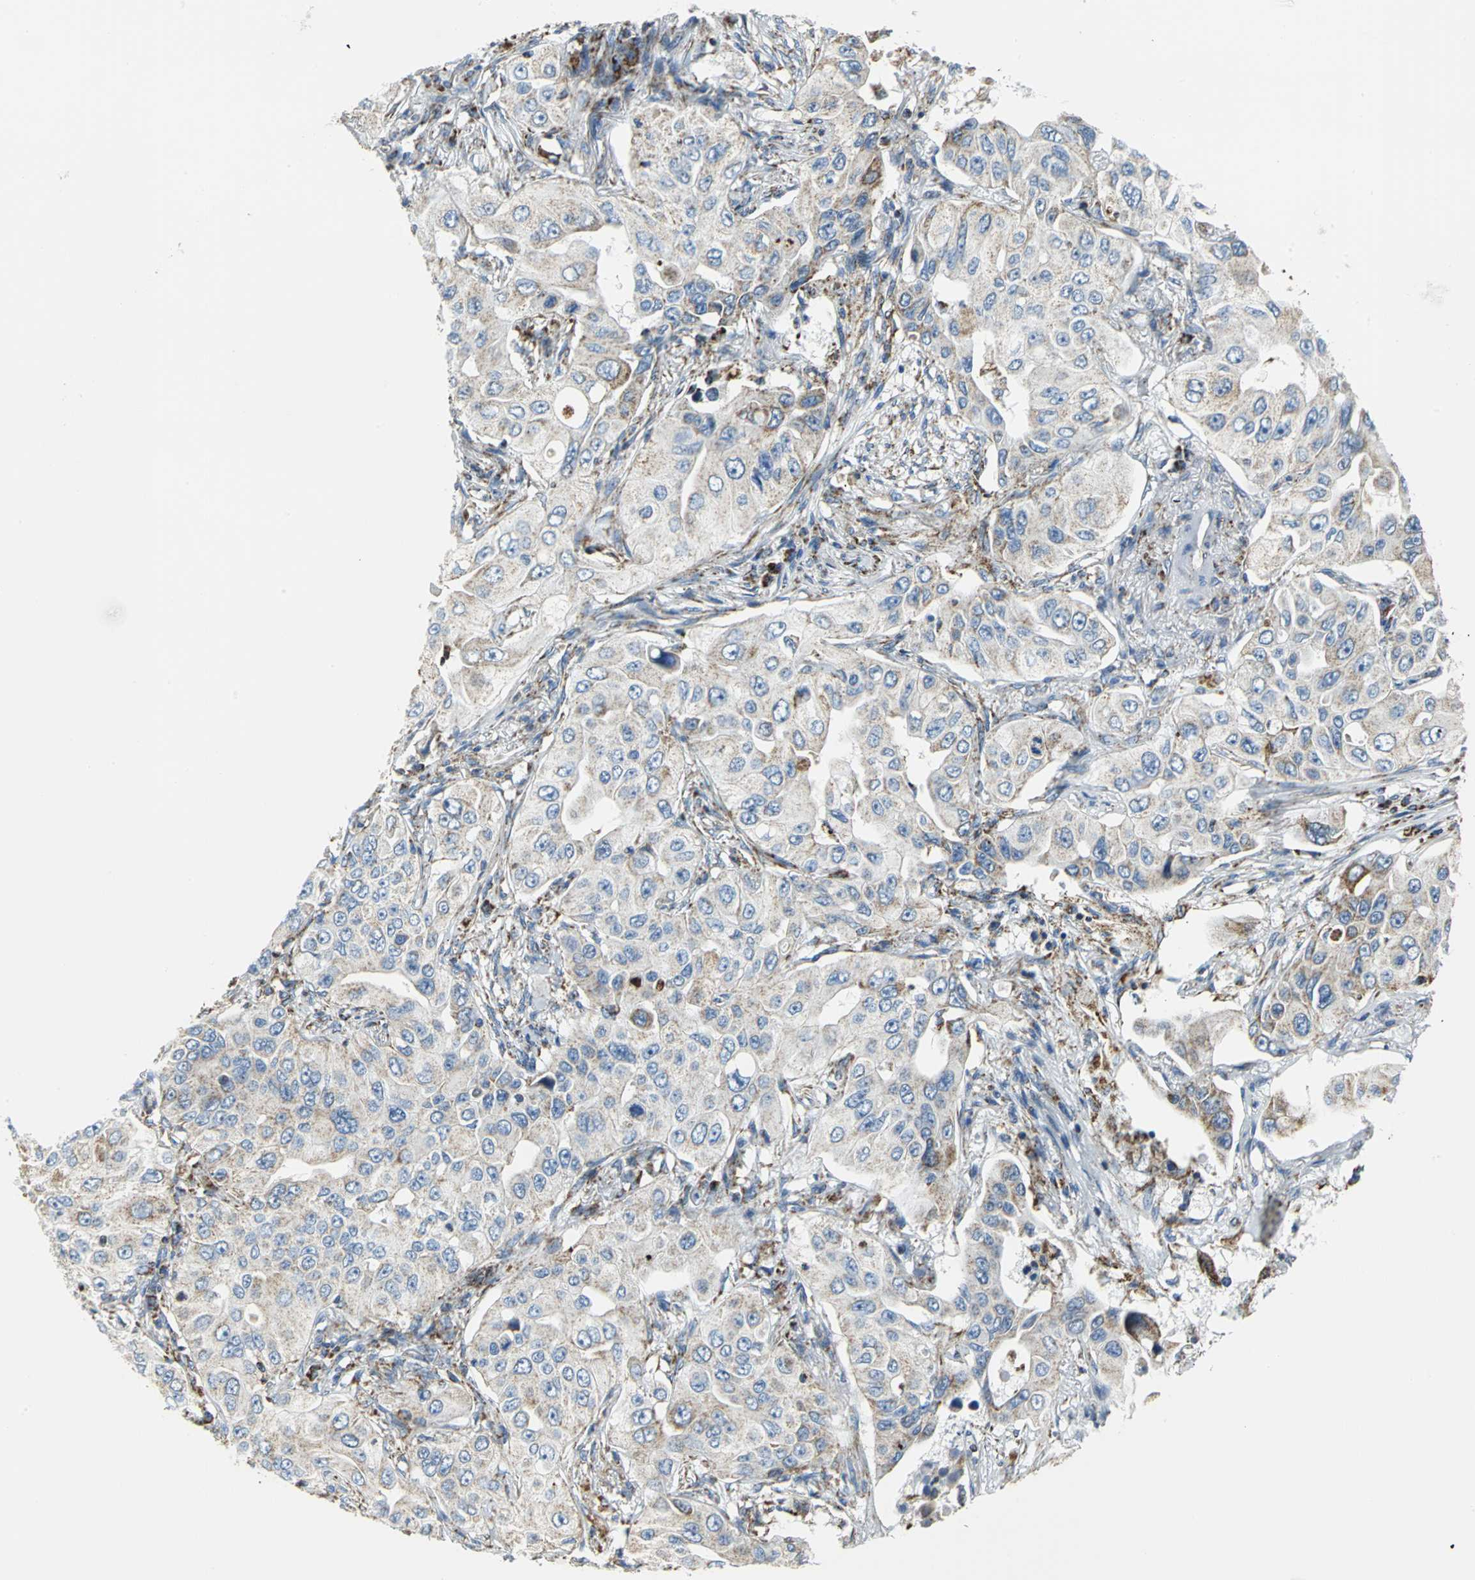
{"staining": {"intensity": "weak", "quantity": "25%-75%", "location": "cytoplasmic/membranous"}, "tissue": "lung cancer", "cell_type": "Tumor cells", "image_type": "cancer", "snomed": [{"axis": "morphology", "description": "Adenocarcinoma, NOS"}, {"axis": "topography", "description": "Lung"}], "caption": "Lung adenocarcinoma tissue reveals weak cytoplasmic/membranous expression in about 25%-75% of tumor cells (IHC, brightfield microscopy, high magnification).", "gene": "NTRK1", "patient": {"sex": "male", "age": 84}}